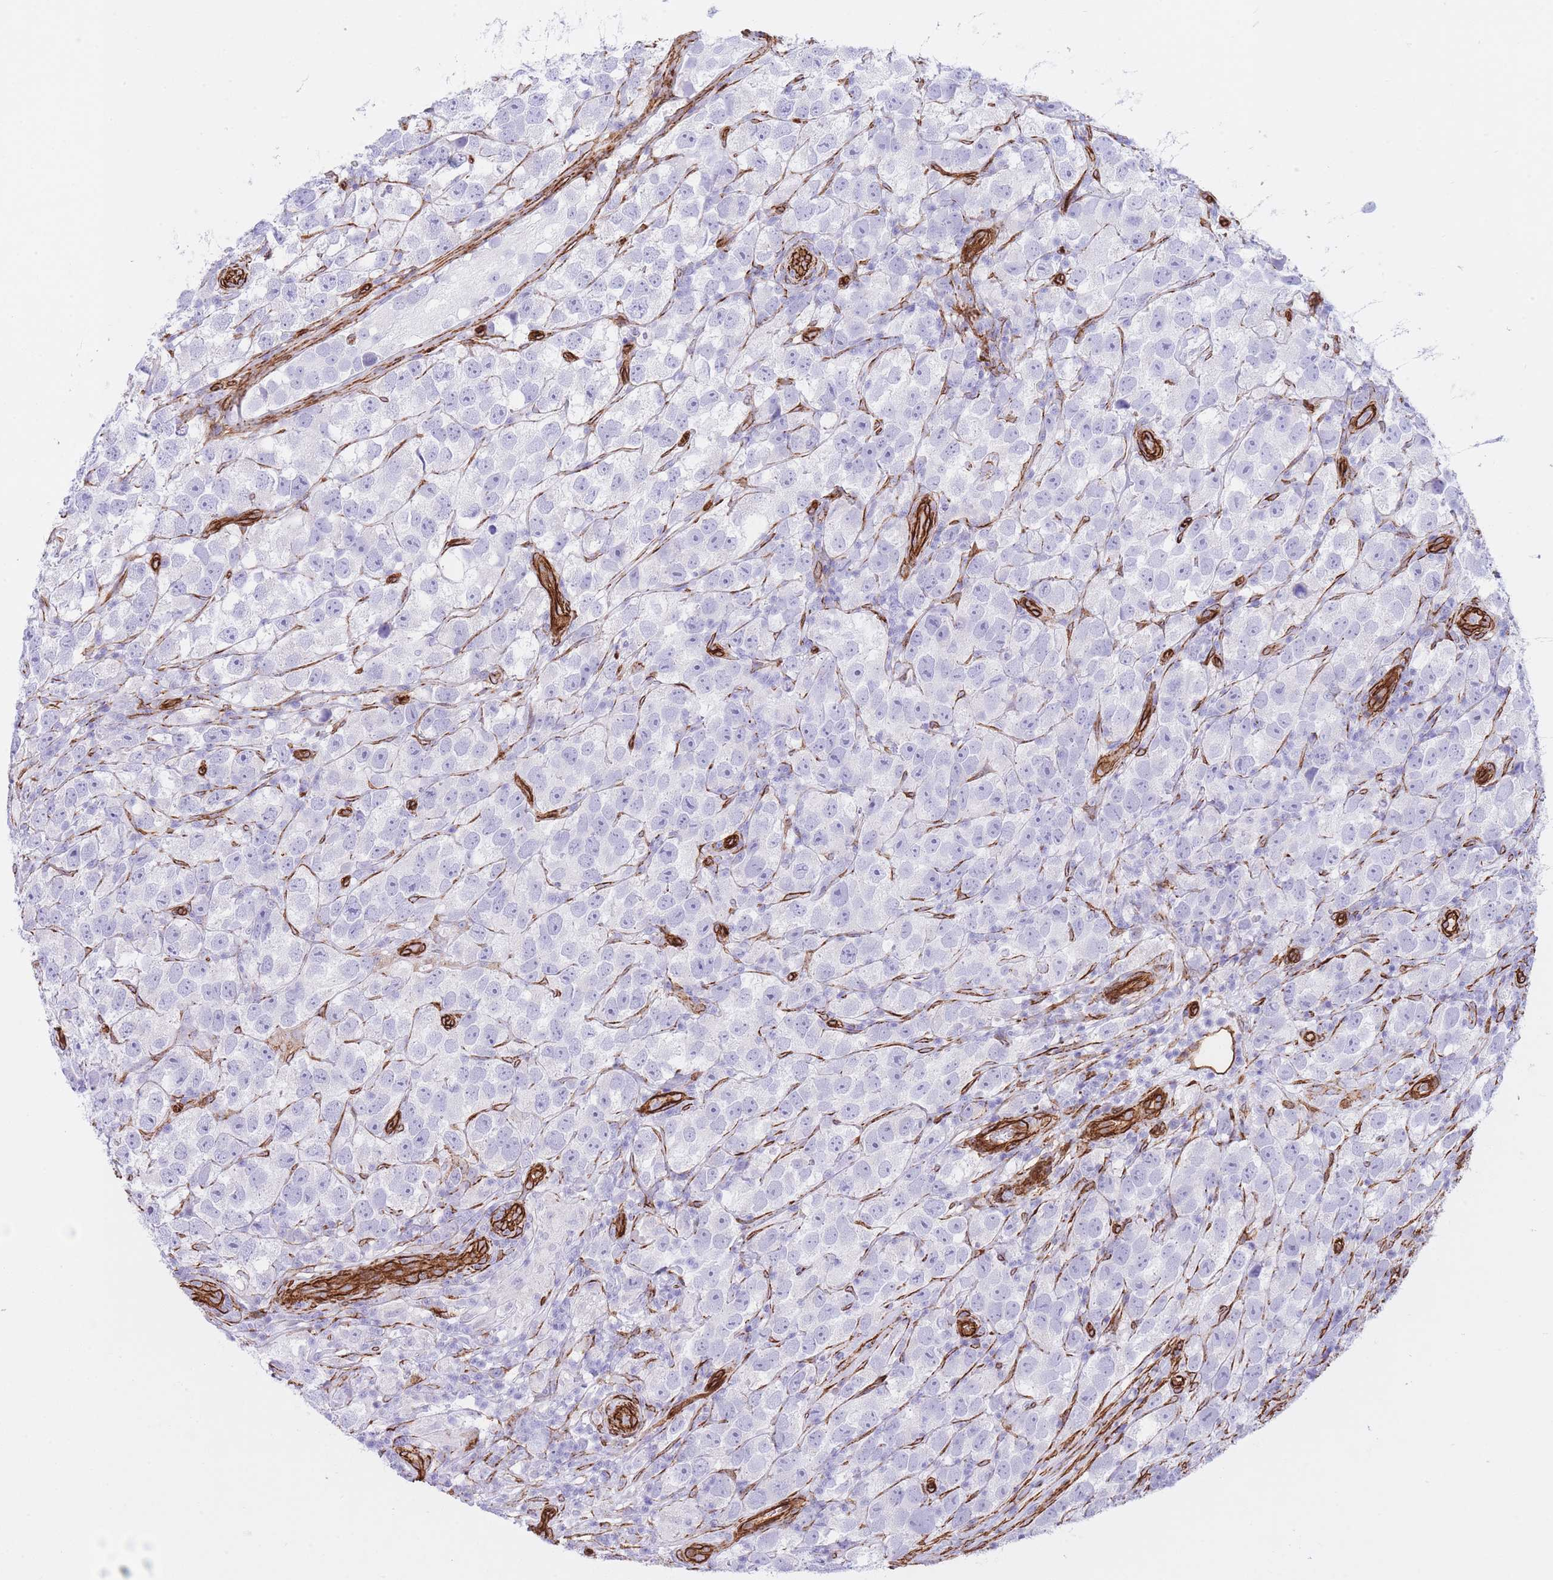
{"staining": {"intensity": "negative", "quantity": "none", "location": "none"}, "tissue": "testis cancer", "cell_type": "Tumor cells", "image_type": "cancer", "snomed": [{"axis": "morphology", "description": "Seminoma, NOS"}, {"axis": "topography", "description": "Testis"}], "caption": "This is an immunohistochemistry photomicrograph of testis seminoma. There is no expression in tumor cells.", "gene": "CAVIN1", "patient": {"sex": "male", "age": 26}}